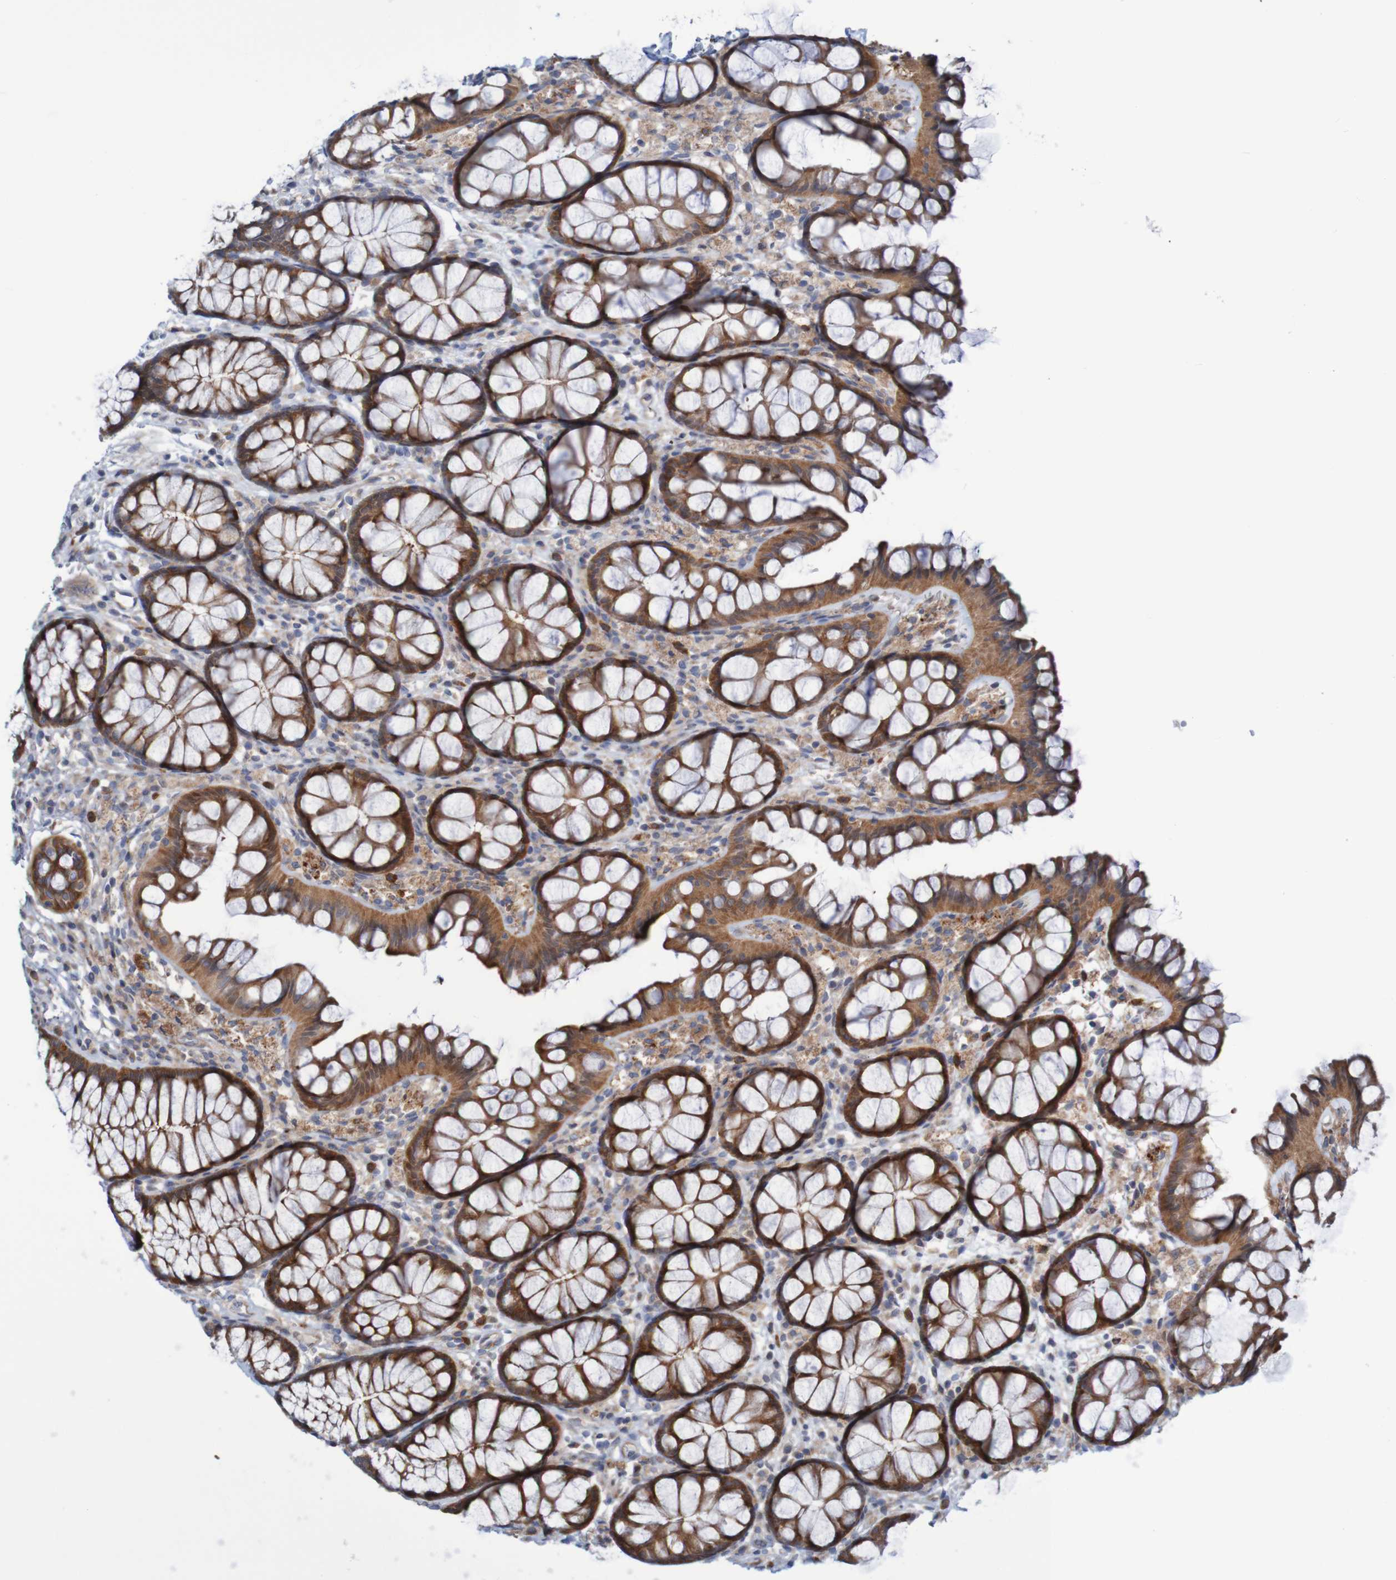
{"staining": {"intensity": "weak", "quantity": "25%-75%", "location": "cytoplasmic/membranous"}, "tissue": "colon", "cell_type": "Endothelial cells", "image_type": "normal", "snomed": [{"axis": "morphology", "description": "Normal tissue, NOS"}, {"axis": "topography", "description": "Colon"}], "caption": "Endothelial cells exhibit low levels of weak cytoplasmic/membranous positivity in approximately 25%-75% of cells in unremarkable colon.", "gene": "ANGPT4", "patient": {"sex": "female", "age": 55}}